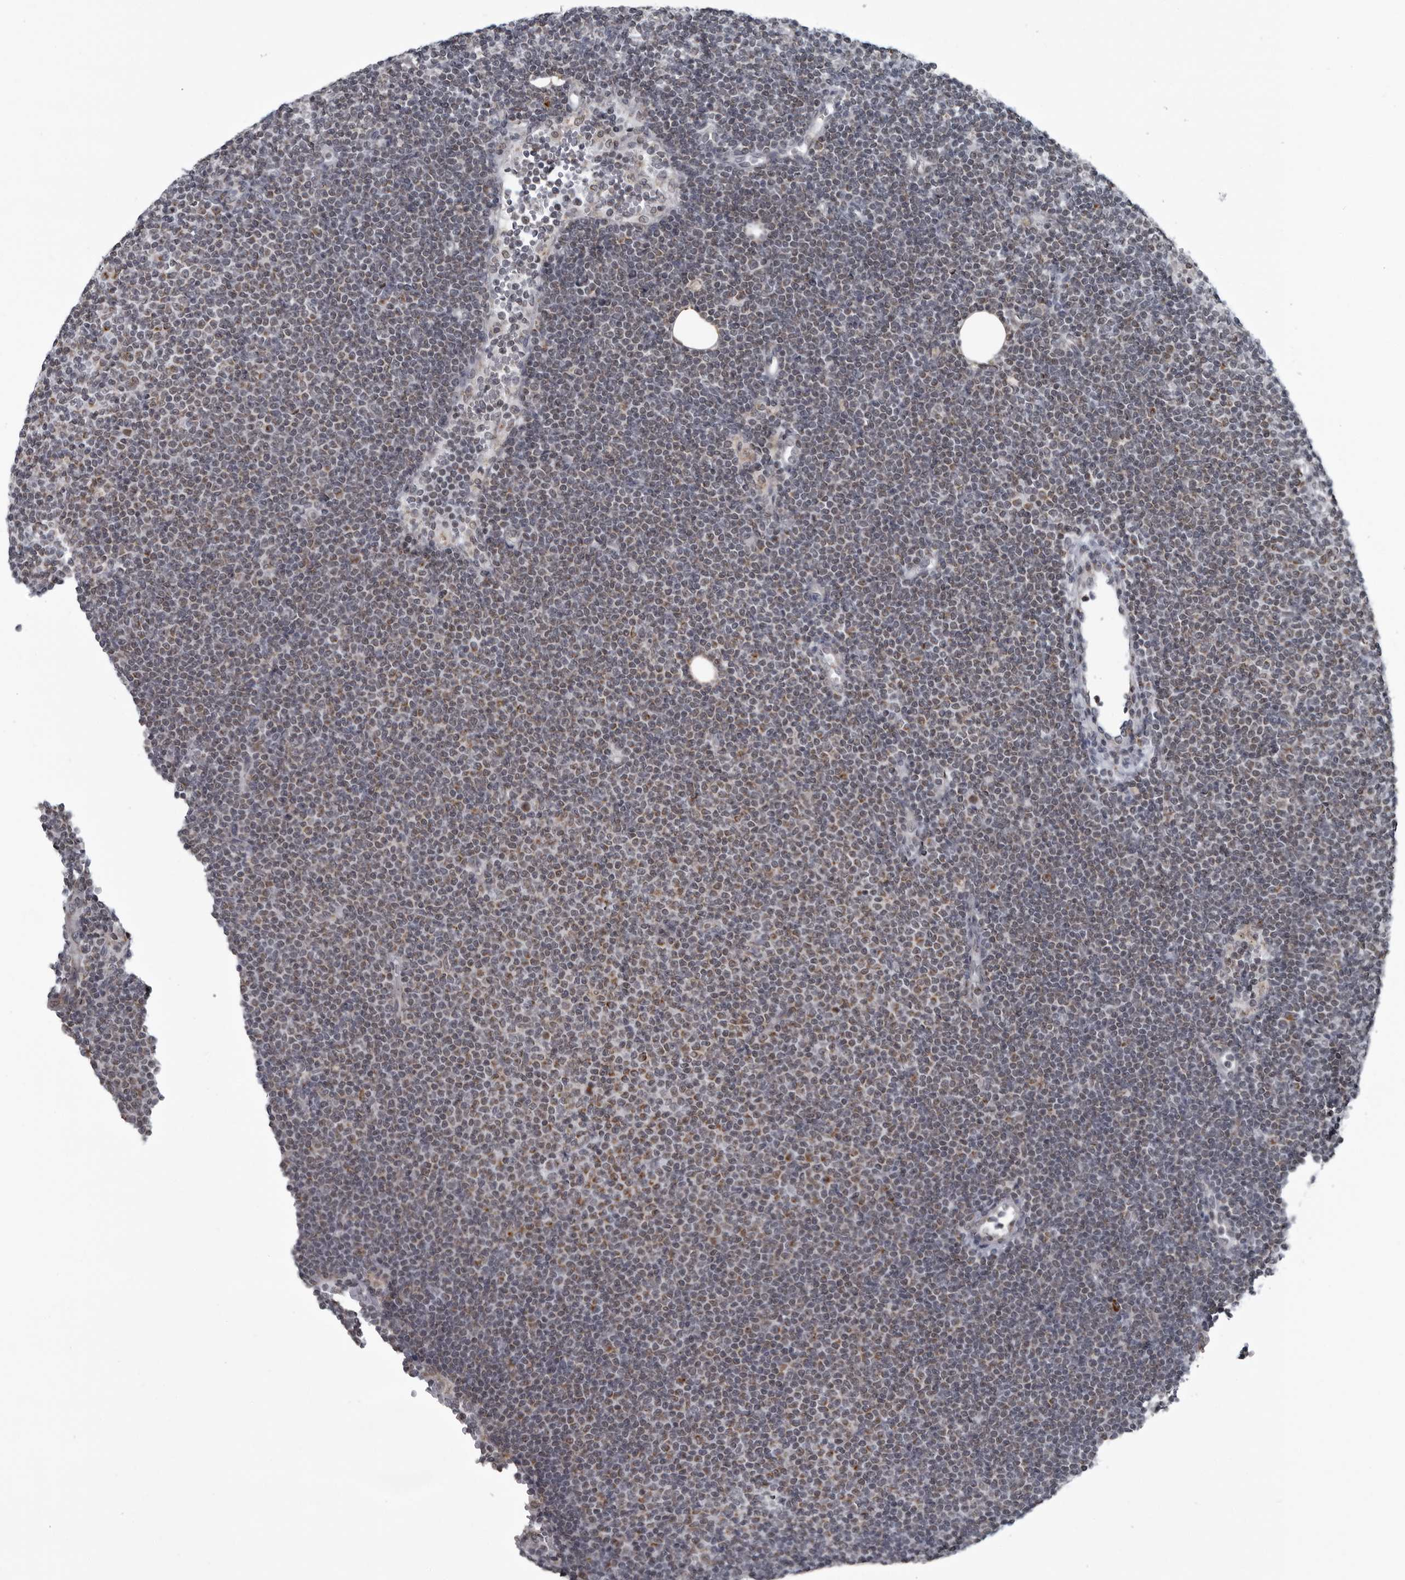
{"staining": {"intensity": "moderate", "quantity": "25%-75%", "location": "cytoplasmic/membranous"}, "tissue": "lymphoma", "cell_type": "Tumor cells", "image_type": "cancer", "snomed": [{"axis": "morphology", "description": "Malignant lymphoma, non-Hodgkin's type, Low grade"}, {"axis": "topography", "description": "Lymph node"}], "caption": "This photomicrograph demonstrates lymphoma stained with immunohistochemistry (IHC) to label a protein in brown. The cytoplasmic/membranous of tumor cells show moderate positivity for the protein. Nuclei are counter-stained blue.", "gene": "RTCA", "patient": {"sex": "female", "age": 53}}